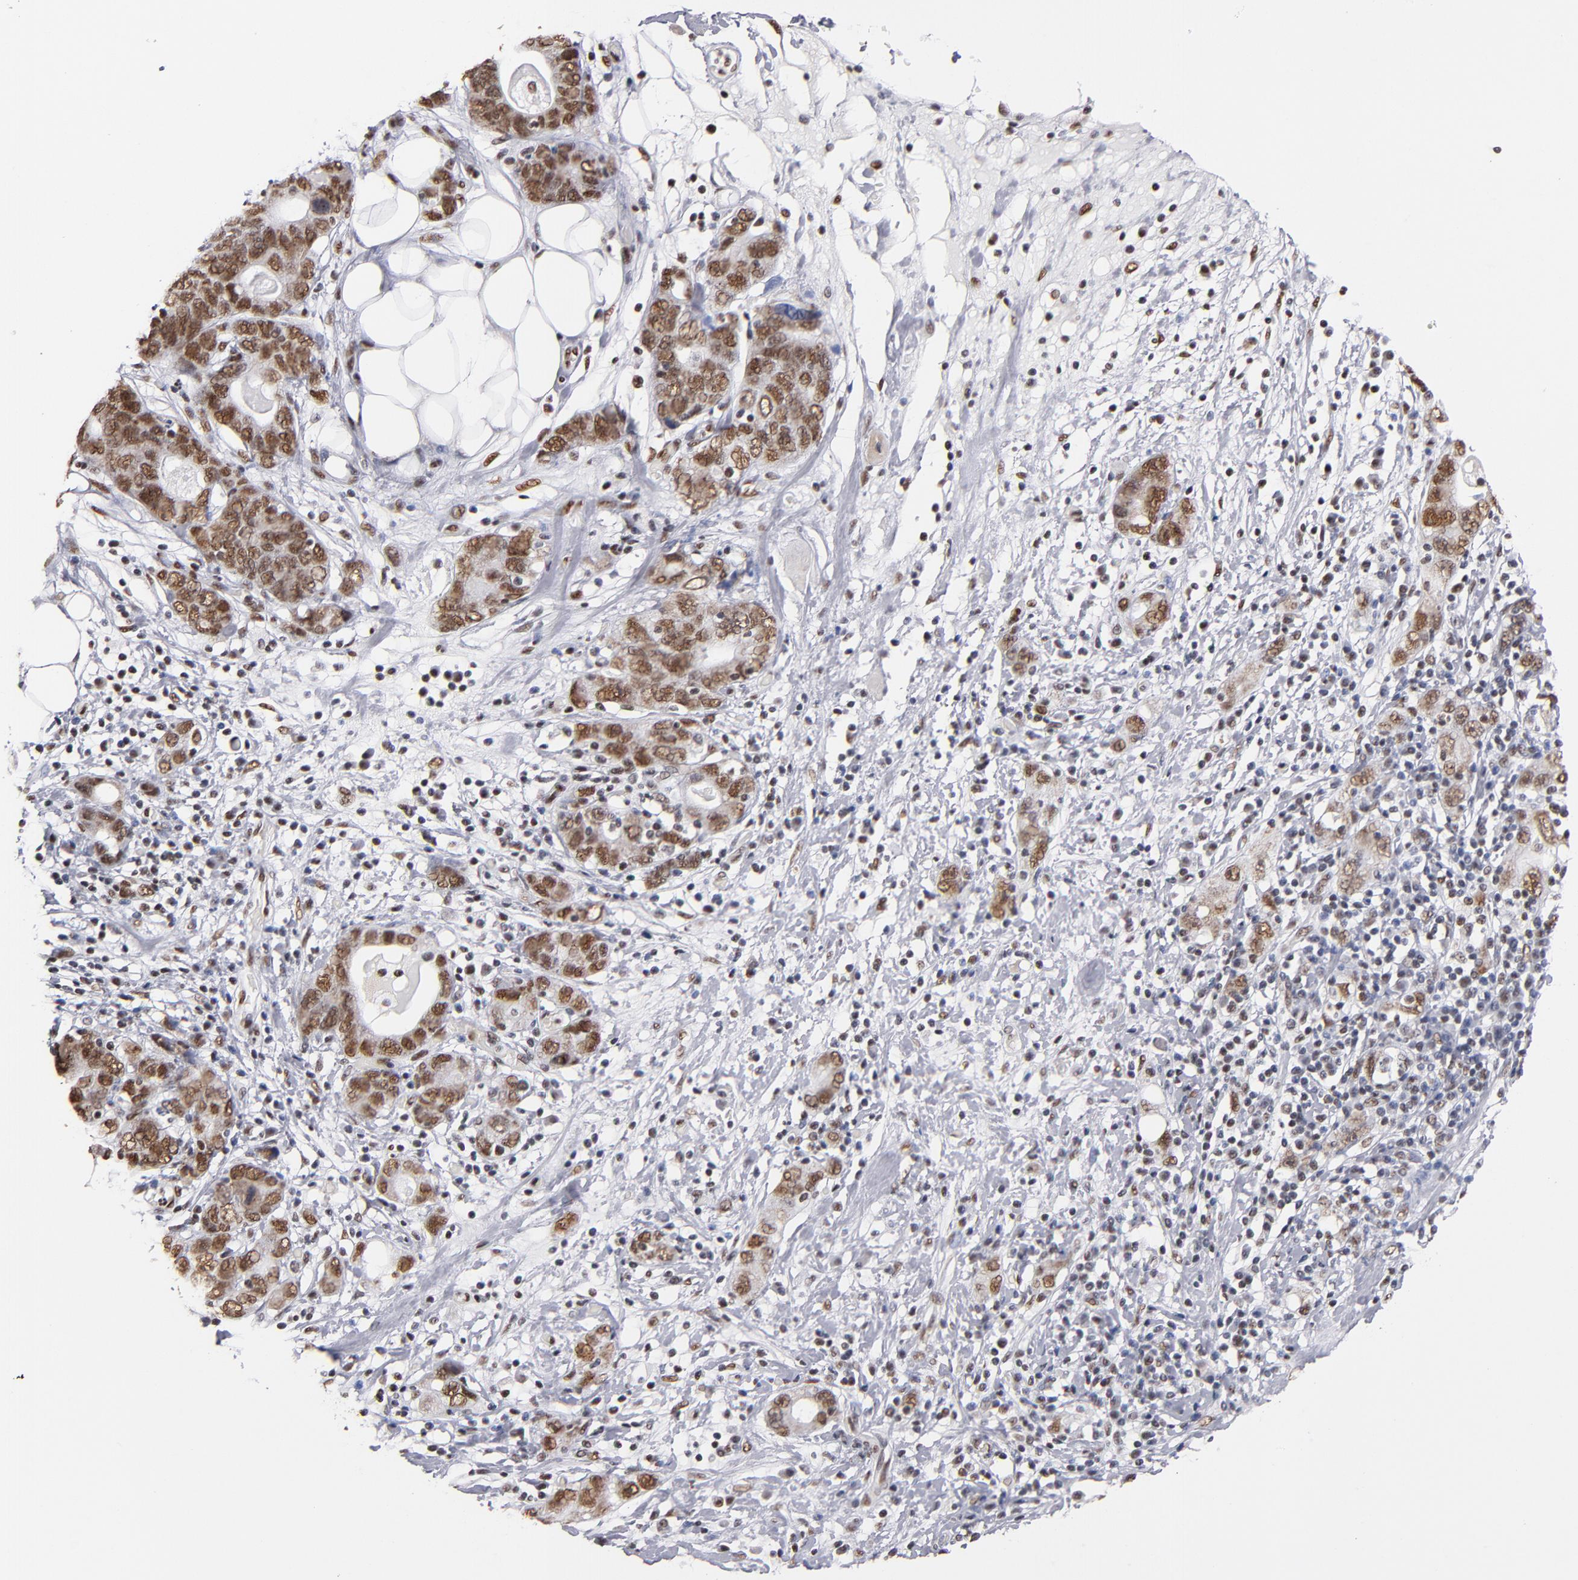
{"staining": {"intensity": "strong", "quantity": ">75%", "location": "nuclear"}, "tissue": "stomach cancer", "cell_type": "Tumor cells", "image_type": "cancer", "snomed": [{"axis": "morphology", "description": "Adenocarcinoma, NOS"}, {"axis": "topography", "description": "Stomach, lower"}], "caption": "The histopathology image reveals a brown stain indicating the presence of a protein in the nuclear of tumor cells in stomach cancer (adenocarcinoma). (DAB = brown stain, brightfield microscopy at high magnification).", "gene": "MN1", "patient": {"sex": "female", "age": 93}}